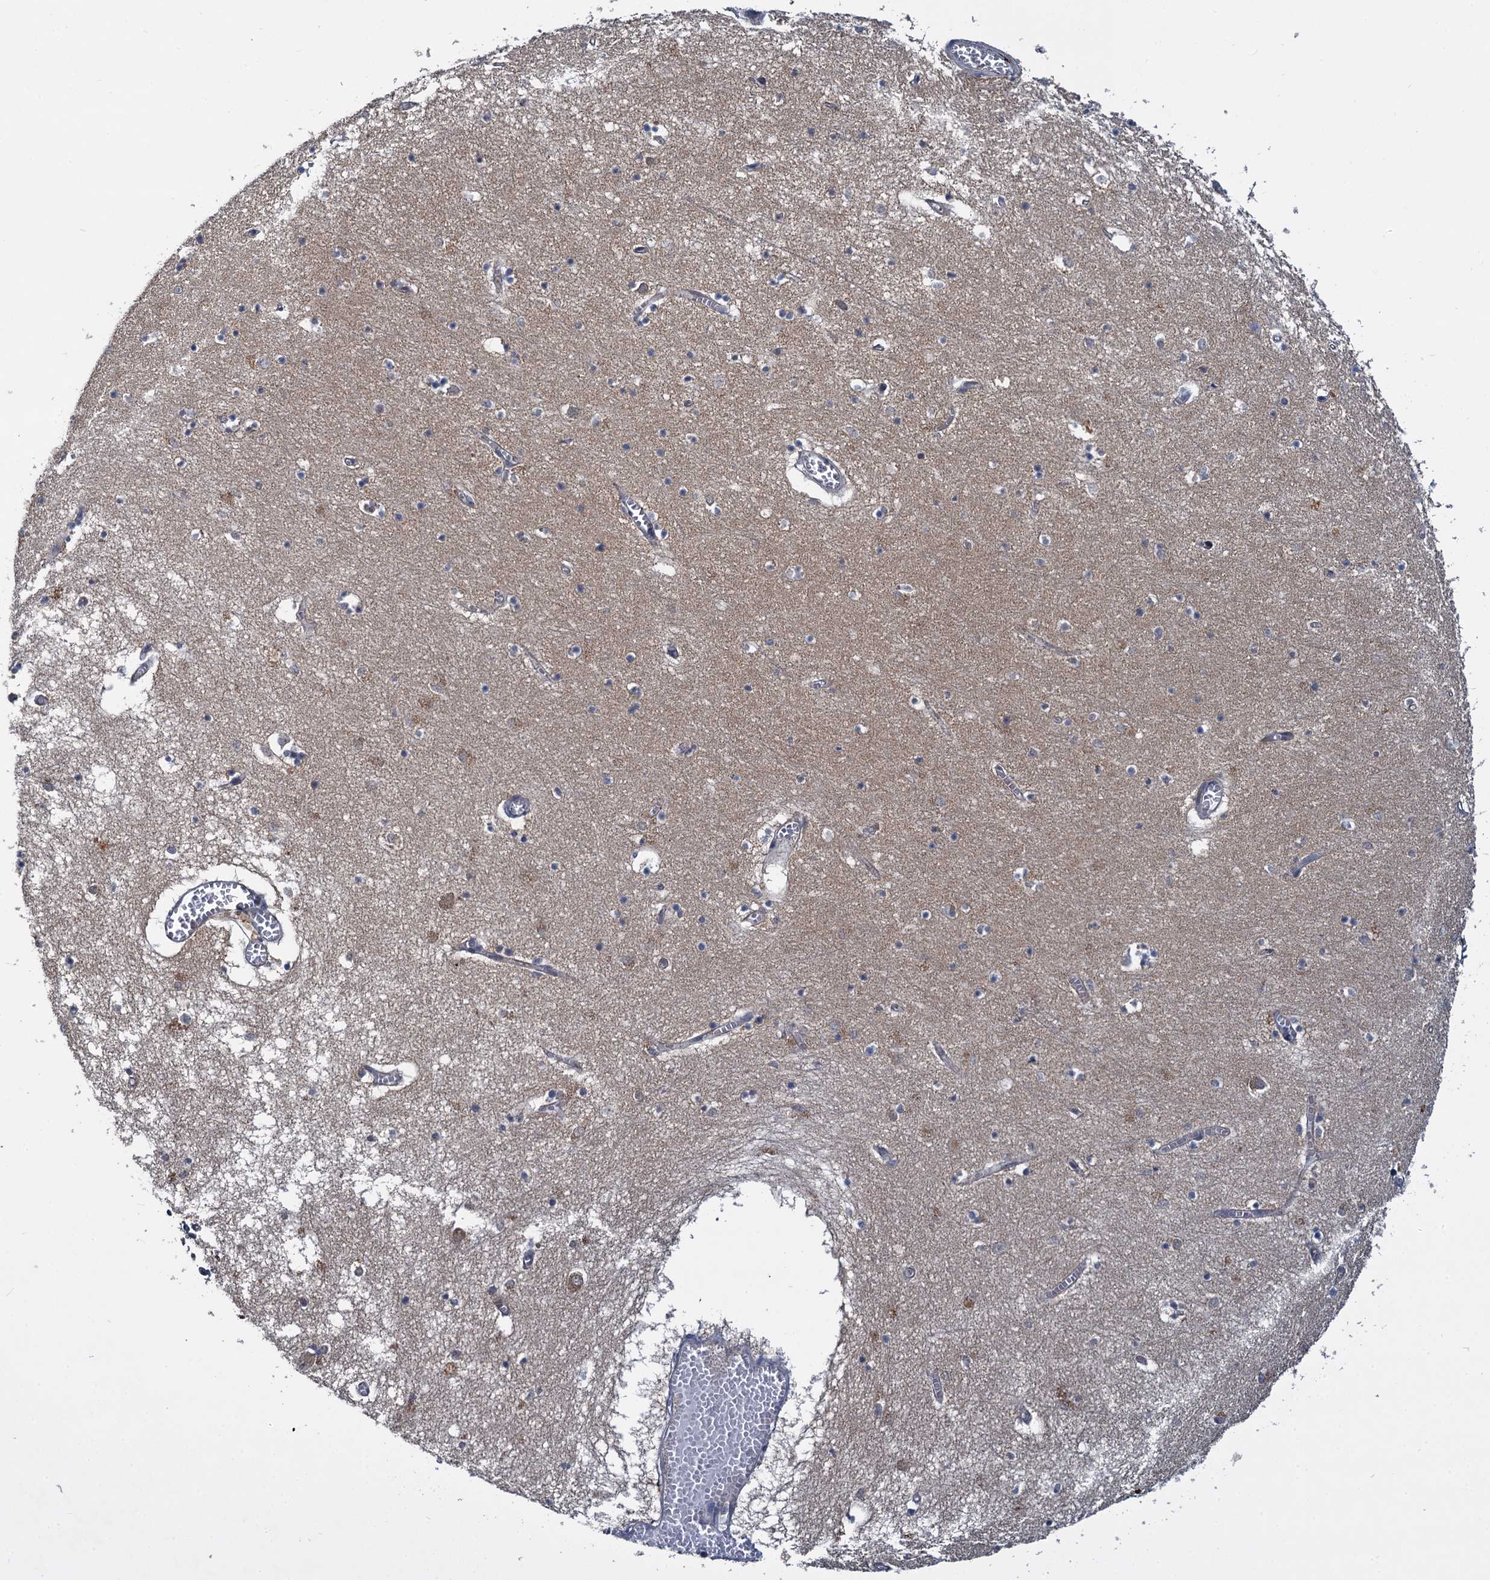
{"staining": {"intensity": "moderate", "quantity": "<25%", "location": "cytoplasmic/membranous"}, "tissue": "hippocampus", "cell_type": "Glial cells", "image_type": "normal", "snomed": [{"axis": "morphology", "description": "Normal tissue, NOS"}, {"axis": "topography", "description": "Hippocampus"}], "caption": "Brown immunohistochemical staining in unremarkable hippocampus reveals moderate cytoplasmic/membranous staining in approximately <25% of glial cells. (DAB IHC with brightfield microscopy, high magnification).", "gene": "TMEM39A", "patient": {"sex": "male", "age": 70}}